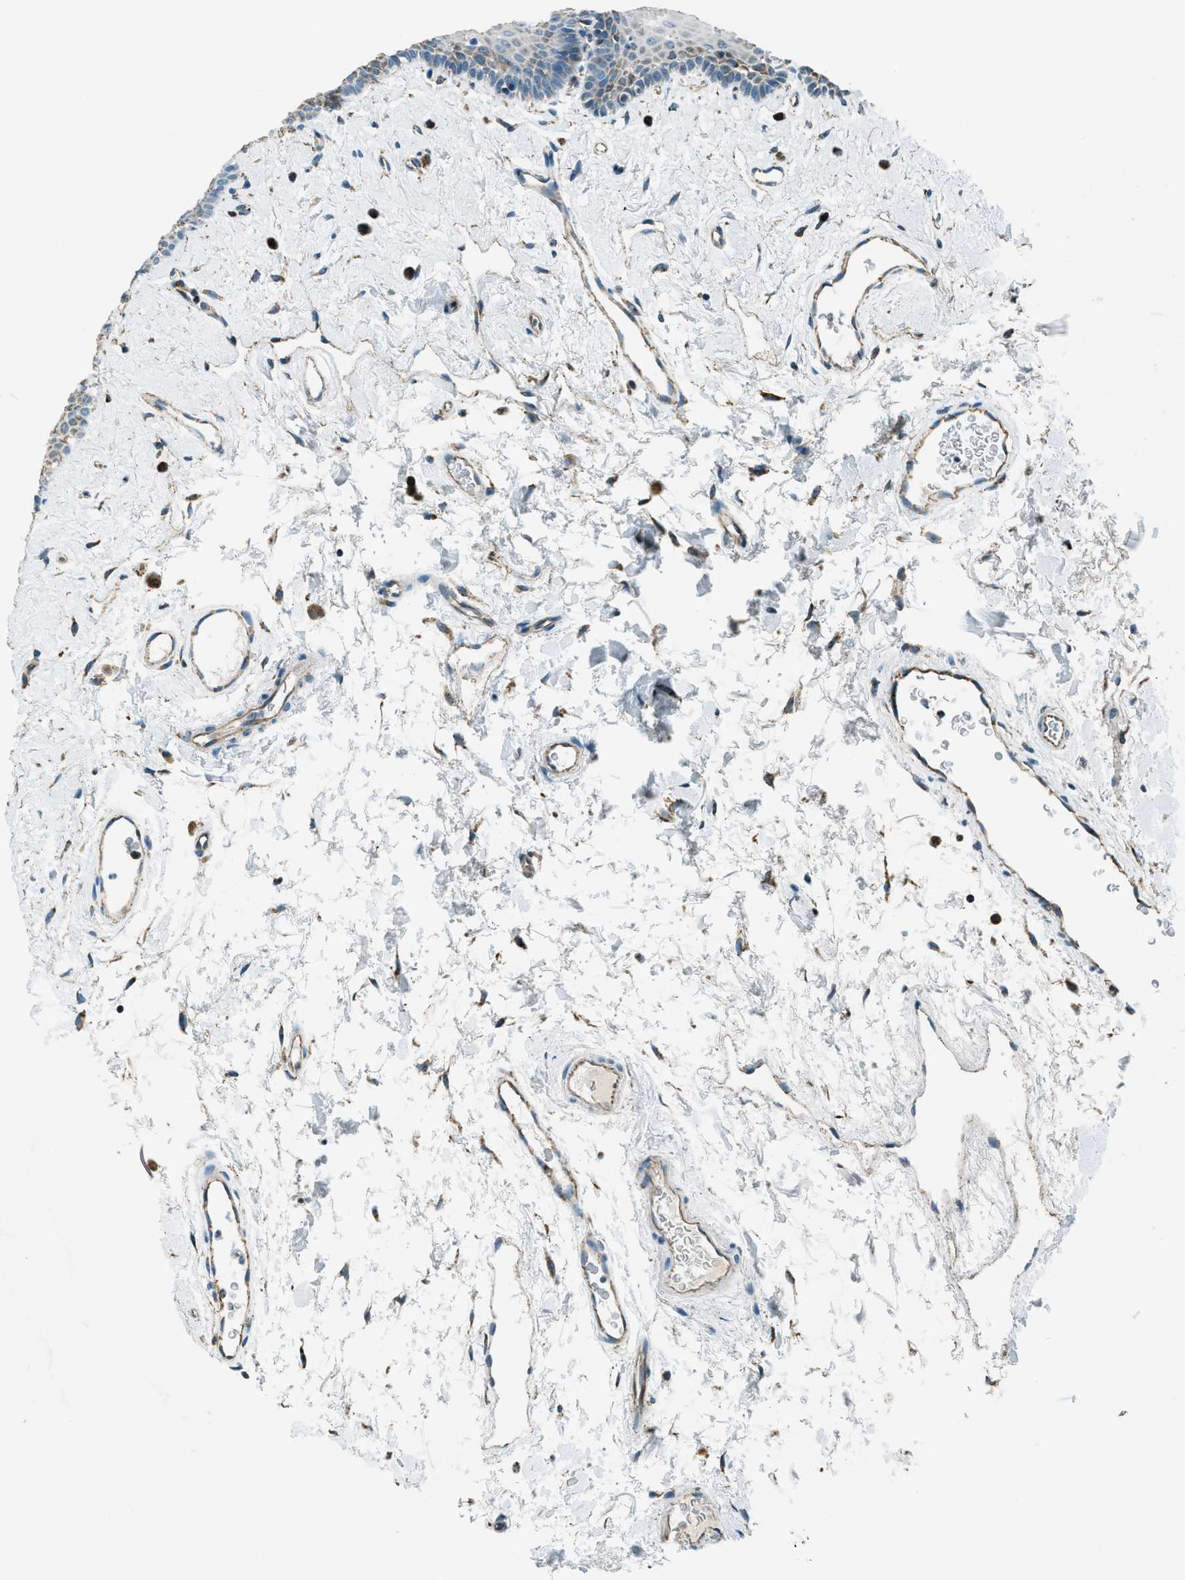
{"staining": {"intensity": "negative", "quantity": "none", "location": "none"}, "tissue": "oral mucosa", "cell_type": "Squamous epithelial cells", "image_type": "normal", "snomed": [{"axis": "morphology", "description": "Normal tissue, NOS"}, {"axis": "topography", "description": "Oral tissue"}], "caption": "Immunohistochemistry (IHC) of unremarkable oral mucosa reveals no positivity in squamous epithelial cells.", "gene": "CHST15", "patient": {"sex": "male", "age": 66}}